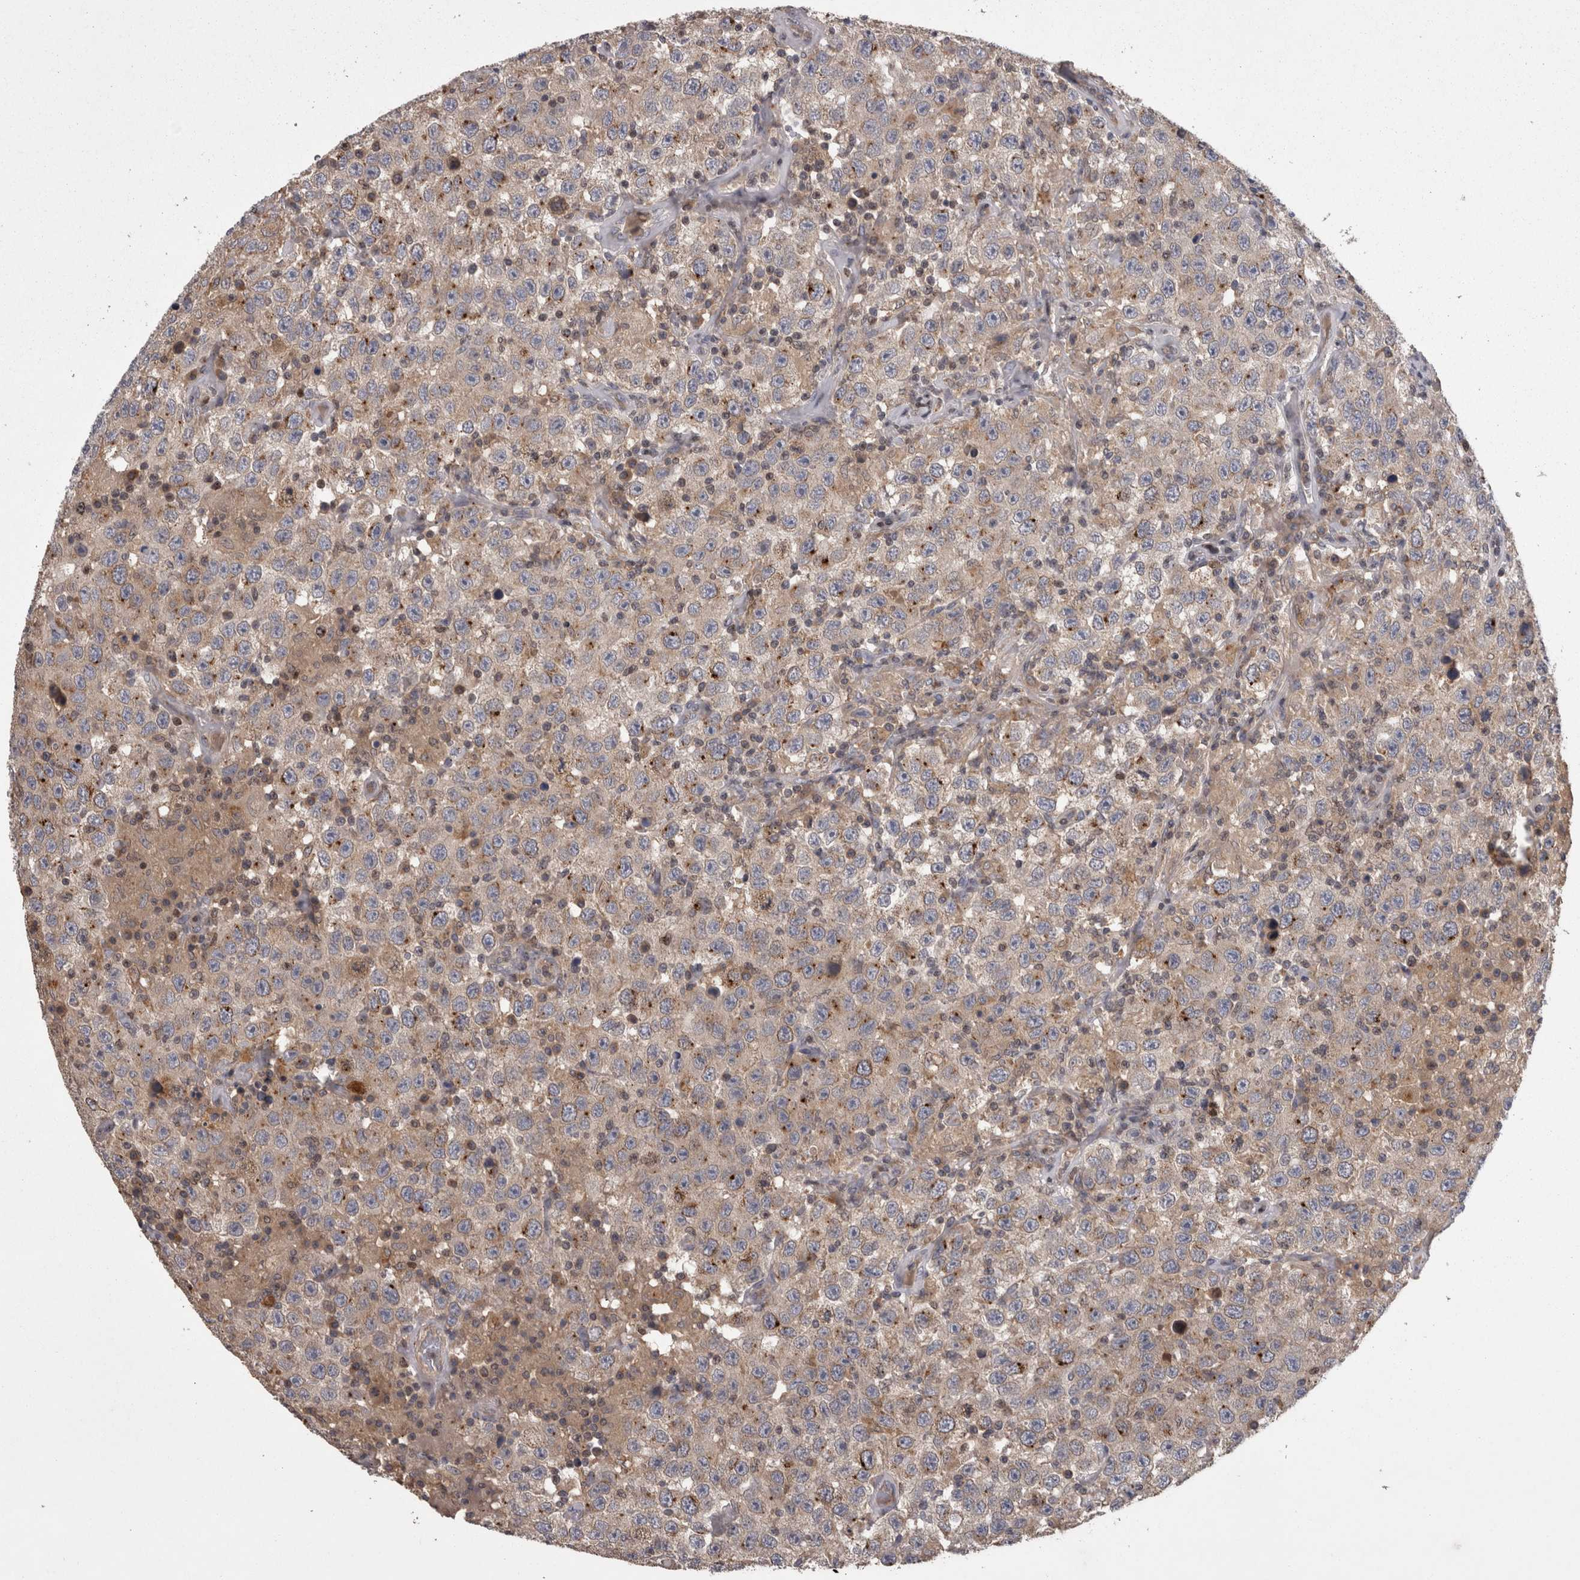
{"staining": {"intensity": "weak", "quantity": ">75%", "location": "cytoplasmic/membranous"}, "tissue": "testis cancer", "cell_type": "Tumor cells", "image_type": "cancer", "snomed": [{"axis": "morphology", "description": "Seminoma, NOS"}, {"axis": "topography", "description": "Testis"}], "caption": "Protein expression analysis of testis cancer (seminoma) displays weak cytoplasmic/membranous staining in about >75% of tumor cells. (brown staining indicates protein expression, while blue staining denotes nuclei).", "gene": "PCM1", "patient": {"sex": "male", "age": 41}}